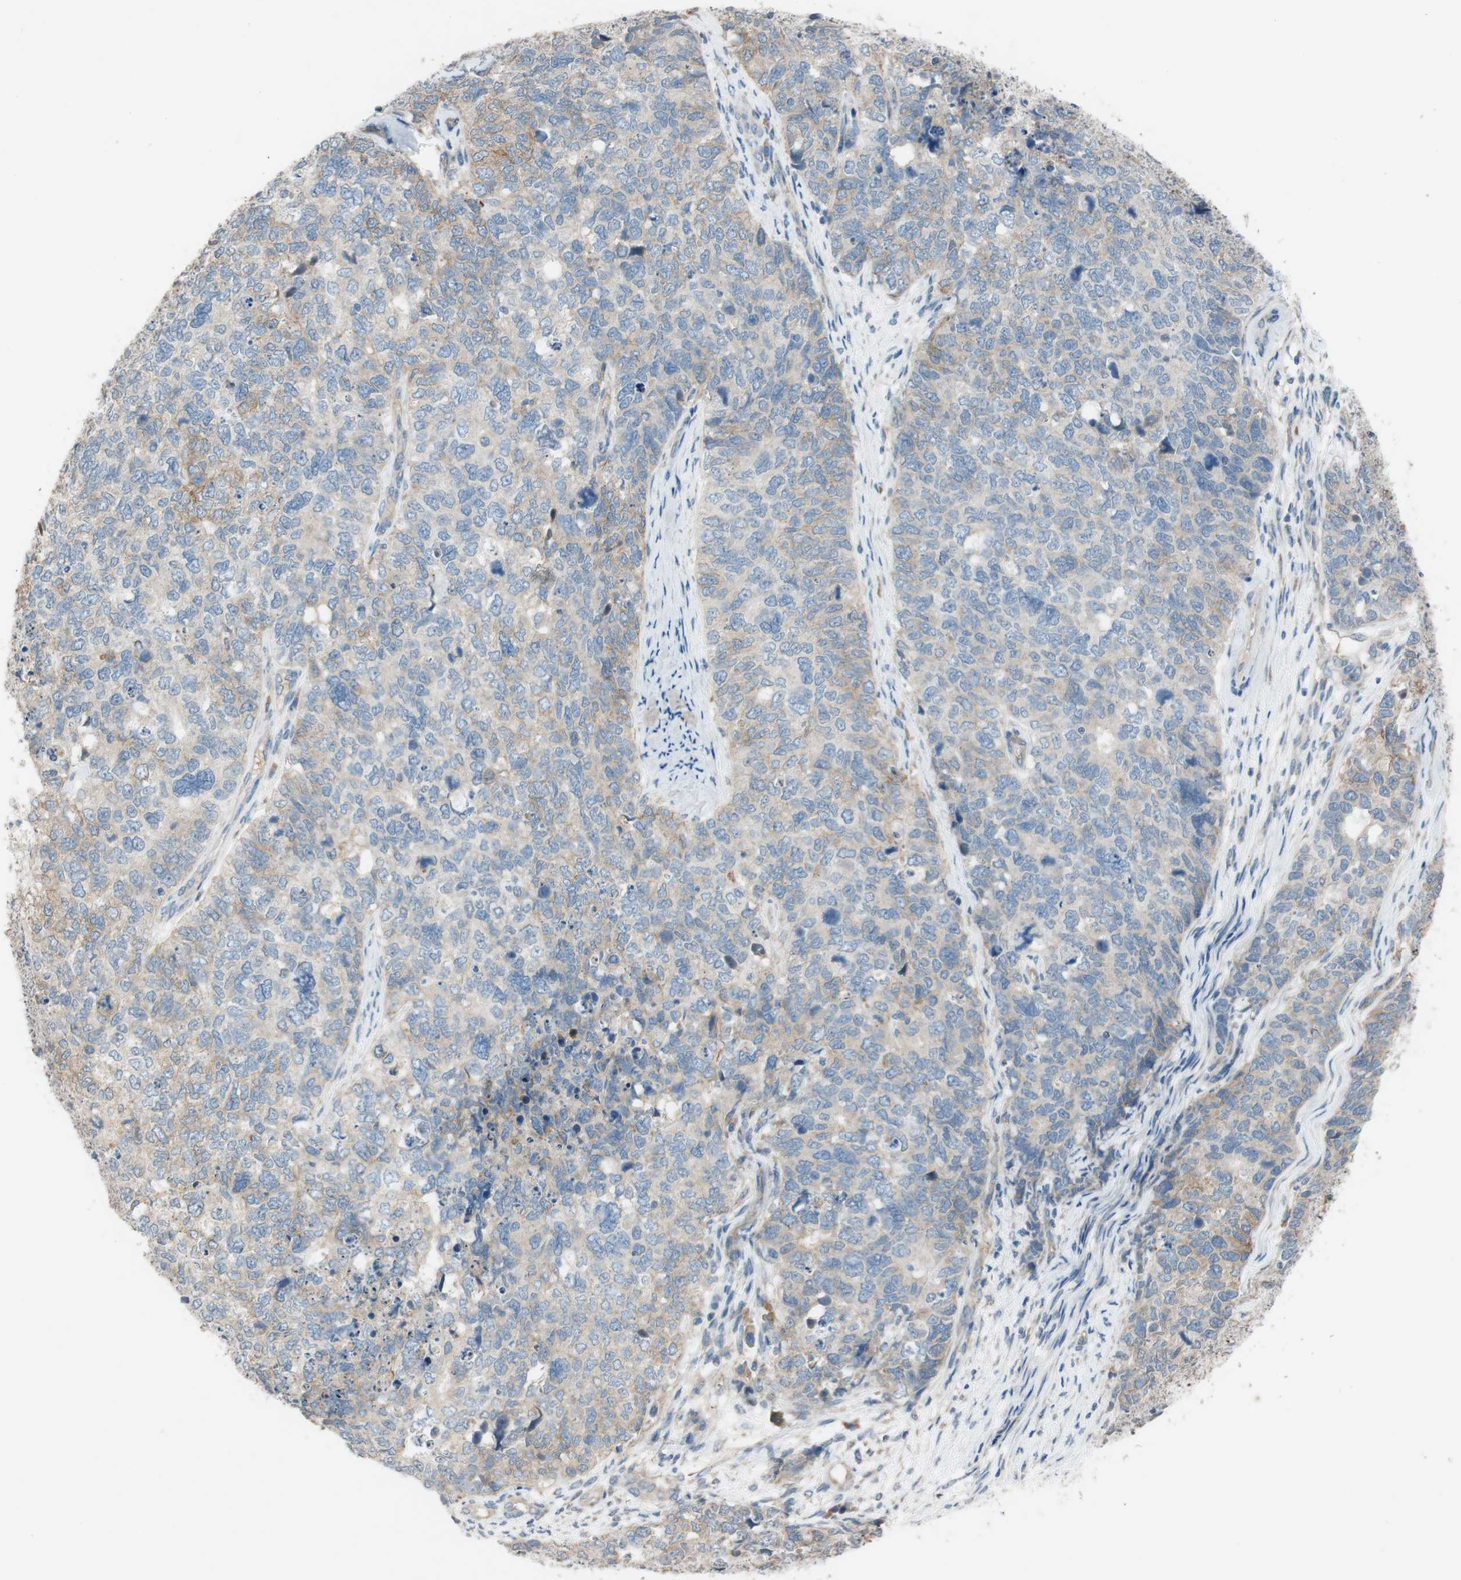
{"staining": {"intensity": "weak", "quantity": "25%-75%", "location": "cytoplasmic/membranous"}, "tissue": "cervical cancer", "cell_type": "Tumor cells", "image_type": "cancer", "snomed": [{"axis": "morphology", "description": "Squamous cell carcinoma, NOS"}, {"axis": "topography", "description": "Cervix"}], "caption": "Cervical cancer (squamous cell carcinoma) stained for a protein demonstrates weak cytoplasmic/membranous positivity in tumor cells. The staining is performed using DAB (3,3'-diaminobenzidine) brown chromogen to label protein expression. The nuclei are counter-stained blue using hematoxylin.", "gene": "ADD2", "patient": {"sex": "female", "age": 63}}